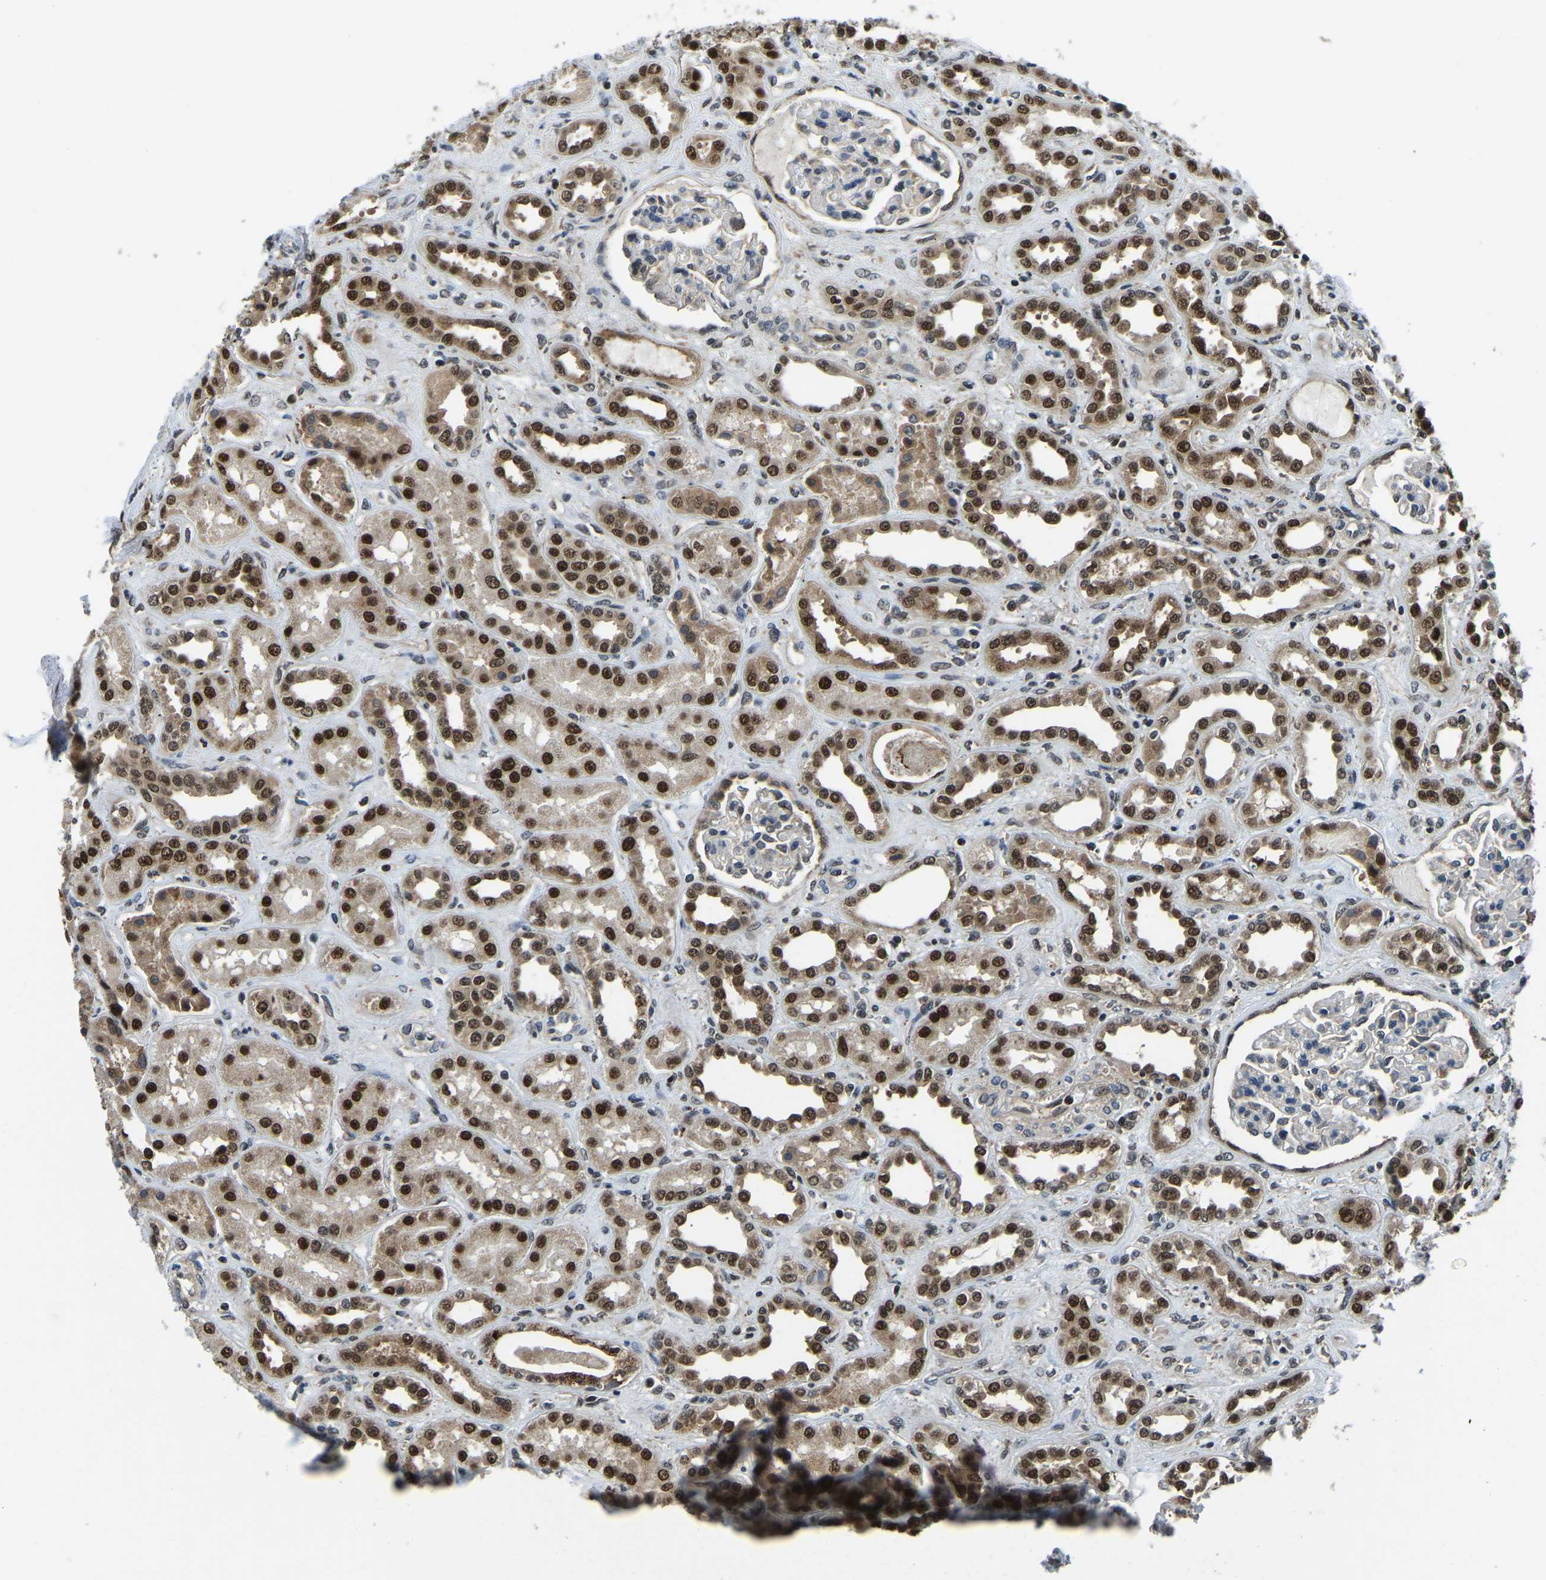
{"staining": {"intensity": "weak", "quantity": "<25%", "location": "nuclear"}, "tissue": "kidney", "cell_type": "Cells in glomeruli", "image_type": "normal", "snomed": [{"axis": "morphology", "description": "Normal tissue, NOS"}, {"axis": "topography", "description": "Kidney"}], "caption": "This is an immunohistochemistry histopathology image of unremarkable kidney. There is no expression in cells in glomeruli.", "gene": "DFFA", "patient": {"sex": "male", "age": 59}}